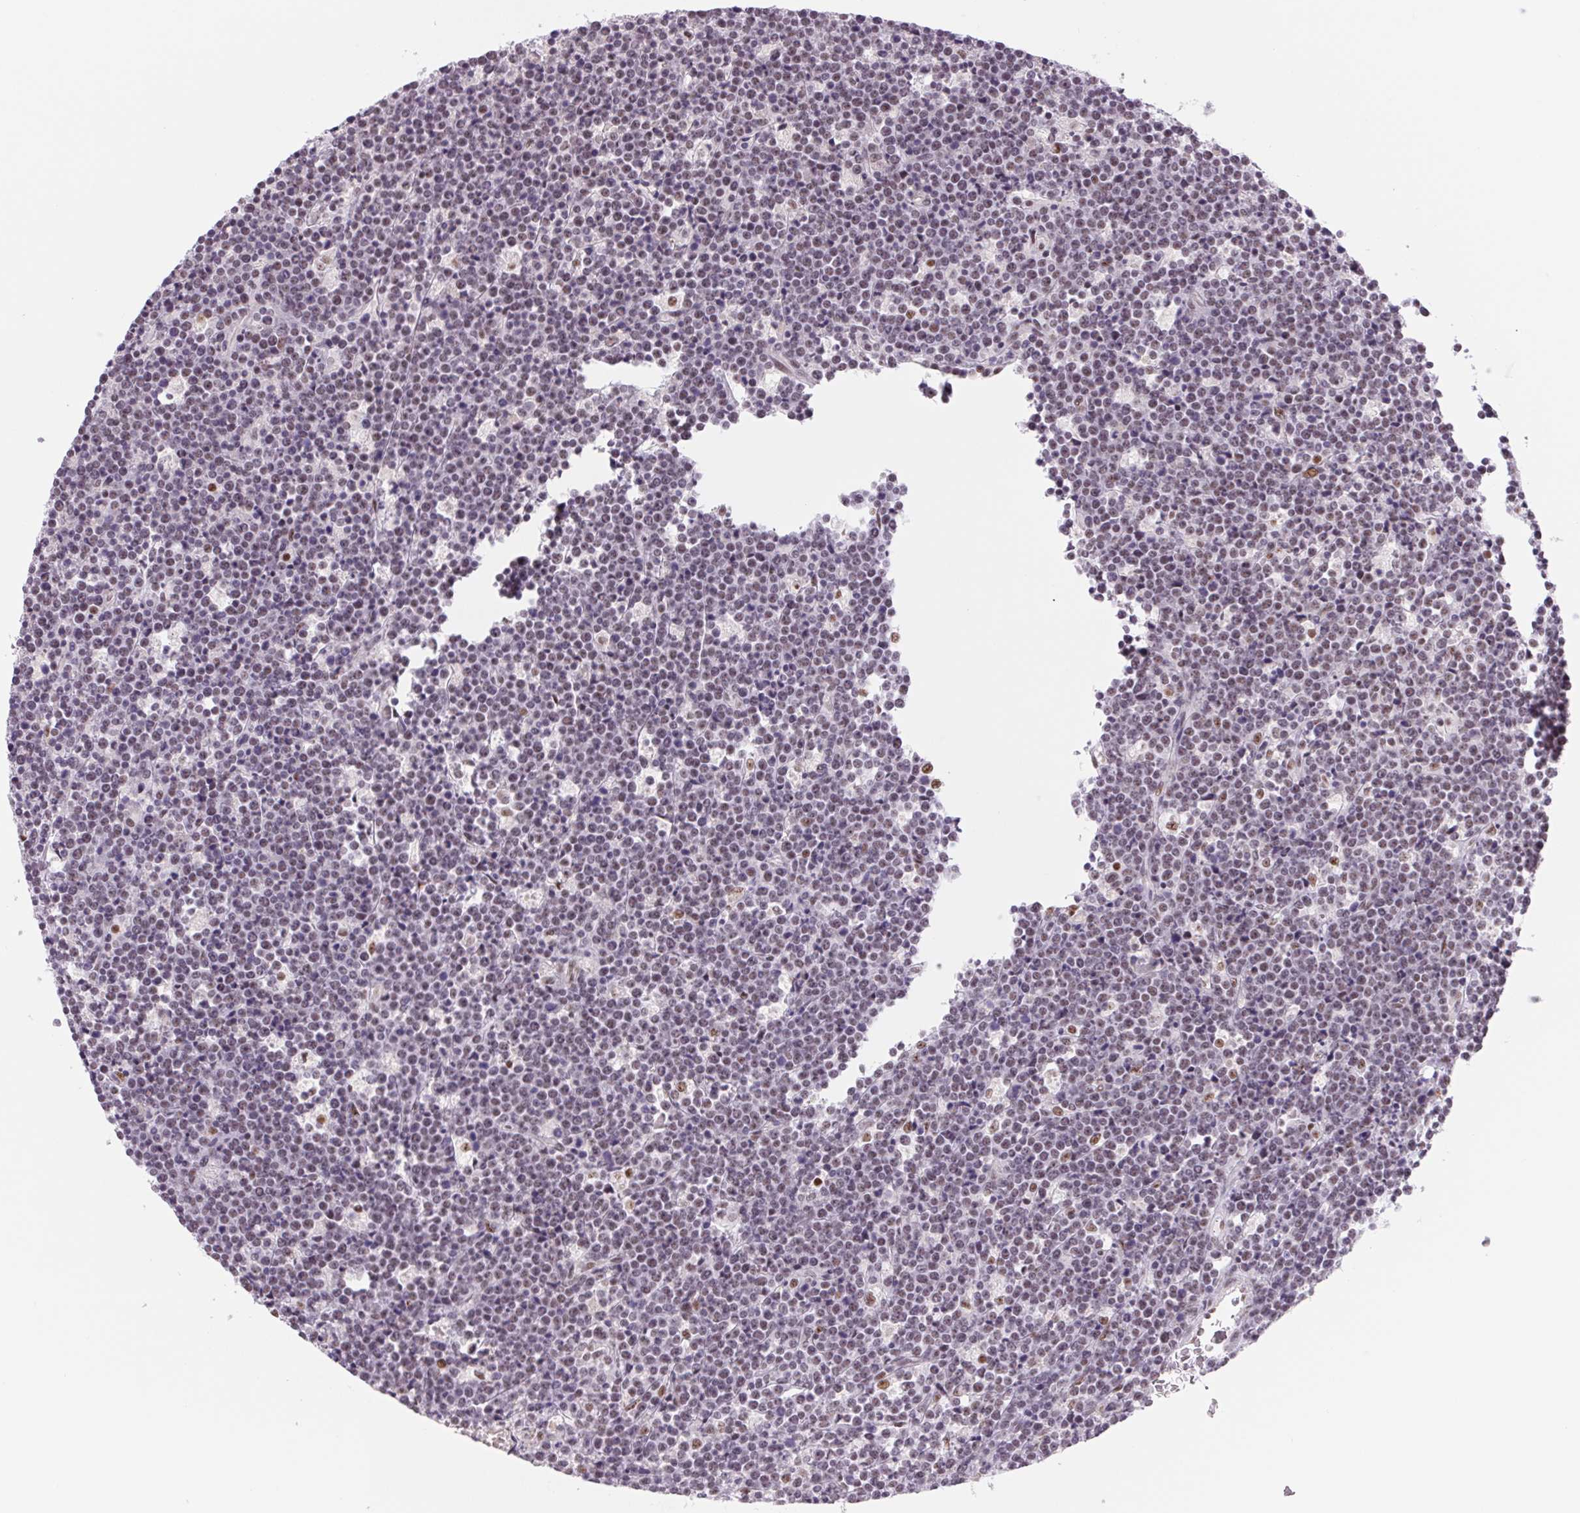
{"staining": {"intensity": "negative", "quantity": "none", "location": "none"}, "tissue": "lymphoma", "cell_type": "Tumor cells", "image_type": "cancer", "snomed": [{"axis": "morphology", "description": "Malignant lymphoma, non-Hodgkin's type, High grade"}, {"axis": "topography", "description": "Ovary"}], "caption": "High-grade malignant lymphoma, non-Hodgkin's type stained for a protein using immunohistochemistry (IHC) shows no staining tumor cells.", "gene": "ZC3H14", "patient": {"sex": "female", "age": 56}}